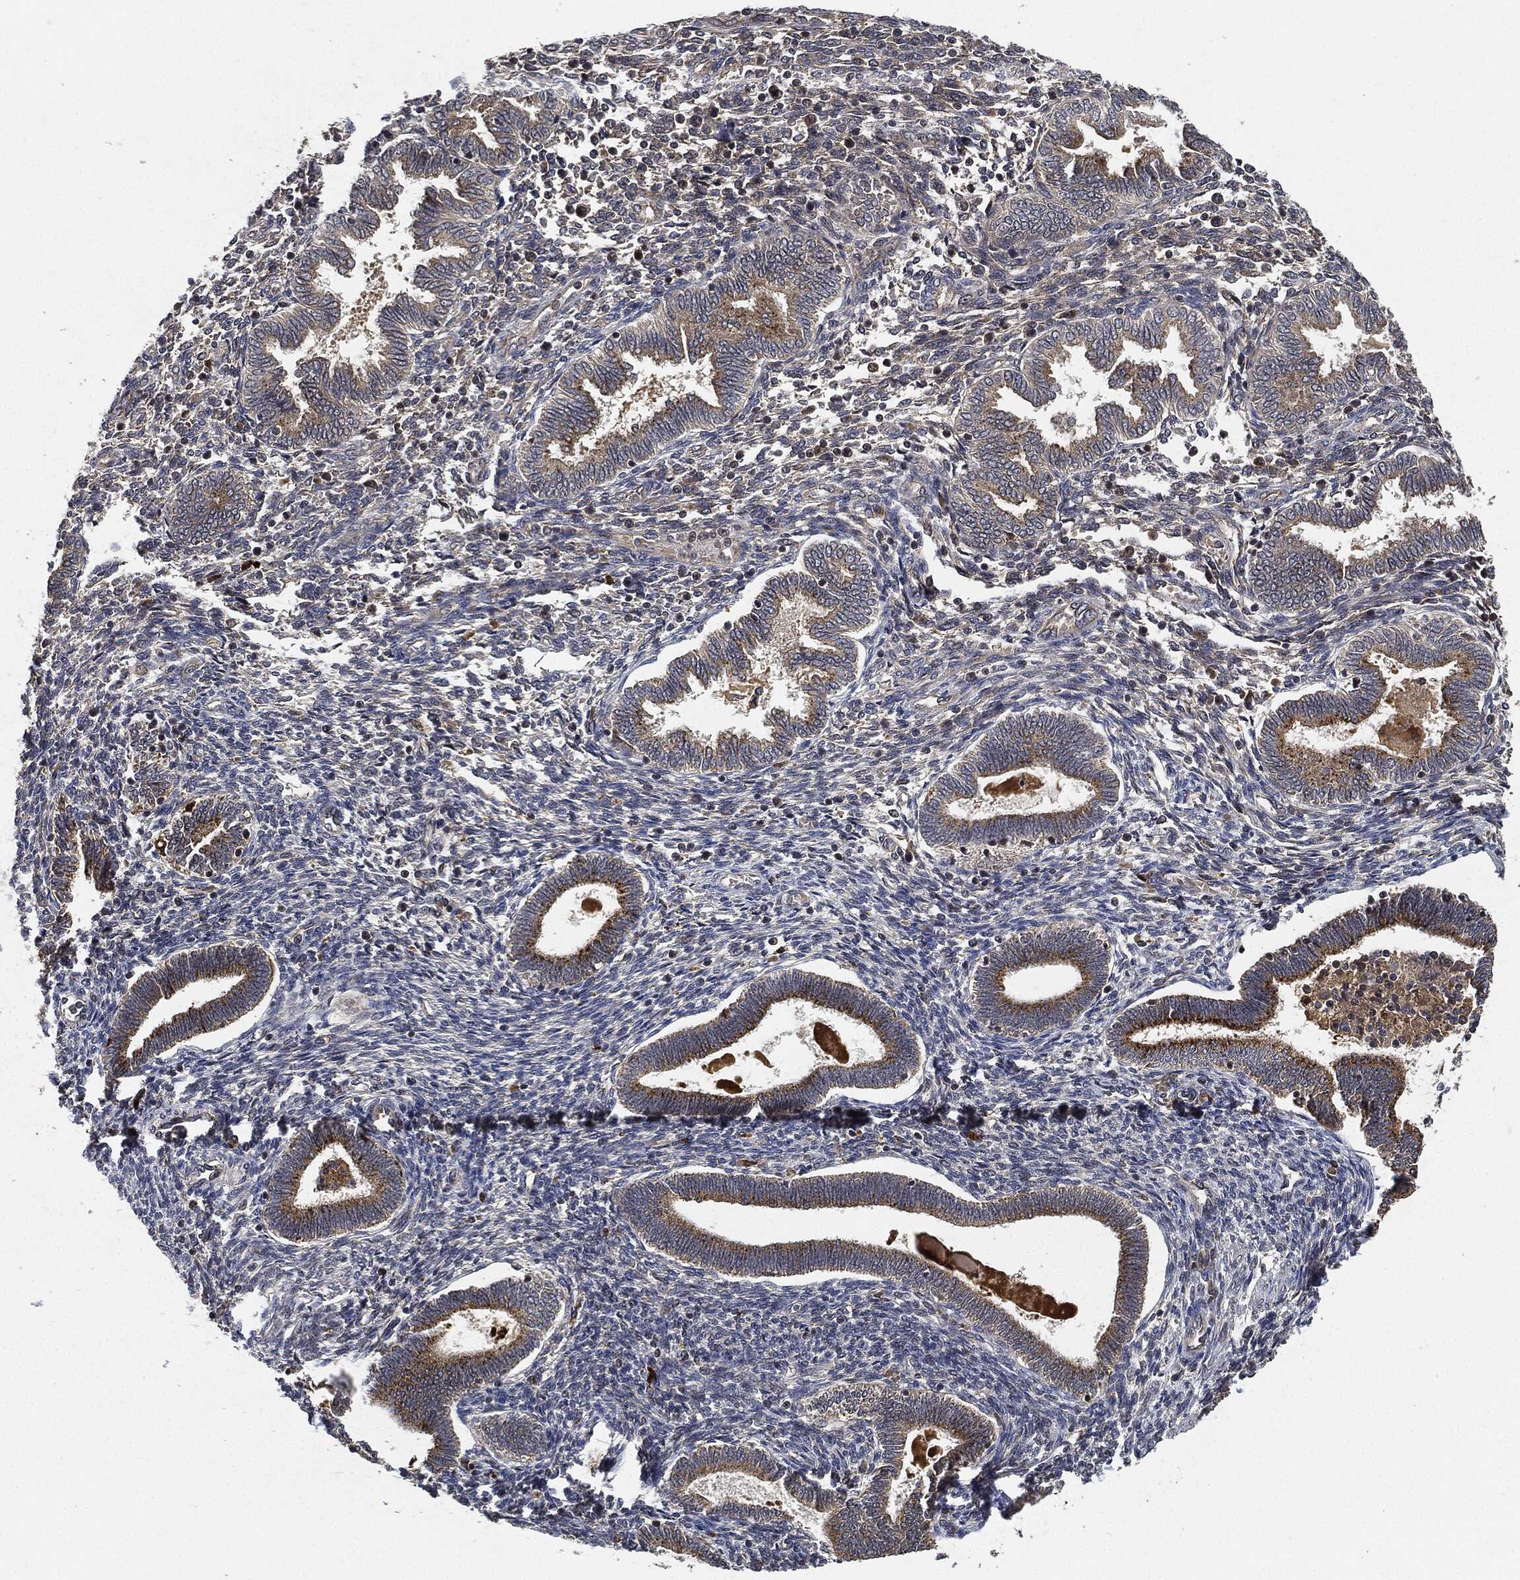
{"staining": {"intensity": "negative", "quantity": "none", "location": "none"}, "tissue": "endometrium", "cell_type": "Cells in endometrial stroma", "image_type": "normal", "snomed": [{"axis": "morphology", "description": "Normal tissue, NOS"}, {"axis": "topography", "description": "Endometrium"}], "caption": "Endometrium was stained to show a protein in brown. There is no significant staining in cells in endometrial stroma. (DAB immunohistochemistry (IHC), high magnification).", "gene": "MLST8", "patient": {"sex": "female", "age": 42}}